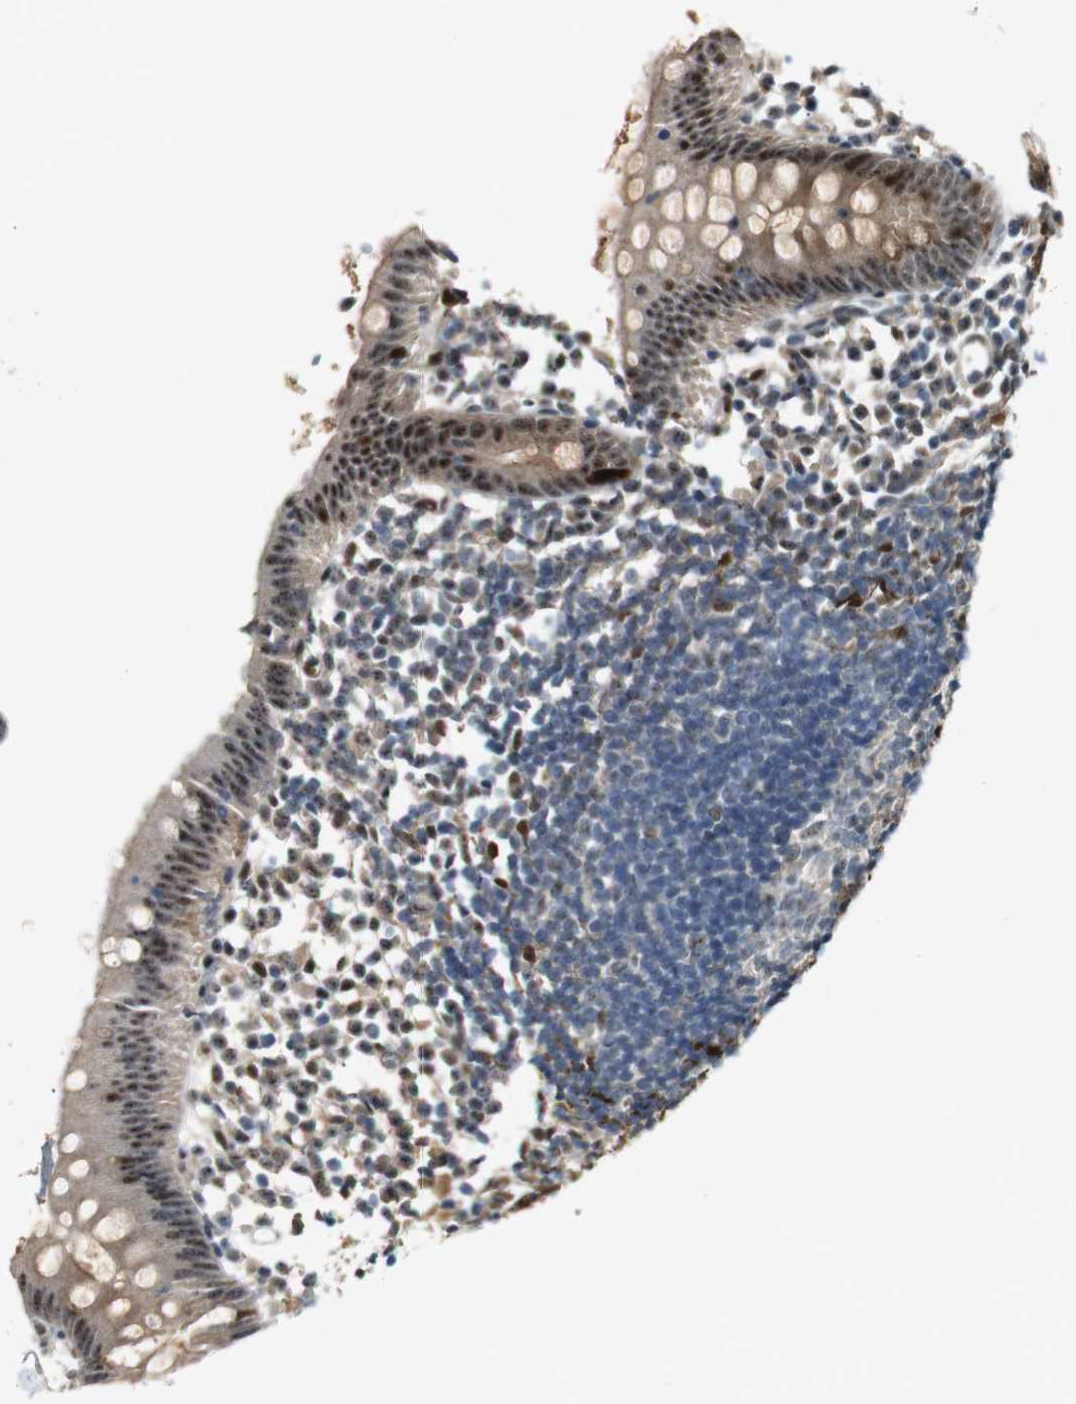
{"staining": {"intensity": "strong", "quantity": "25%-75%", "location": "cytoplasmic/membranous,nuclear"}, "tissue": "appendix", "cell_type": "Glandular cells", "image_type": "normal", "snomed": [{"axis": "morphology", "description": "Normal tissue, NOS"}, {"axis": "topography", "description": "Appendix"}], "caption": "IHC micrograph of normal appendix: appendix stained using immunohistochemistry (IHC) shows high levels of strong protein expression localized specifically in the cytoplasmic/membranous,nuclear of glandular cells, appearing as a cytoplasmic/membranous,nuclear brown color.", "gene": "LXN", "patient": {"sex": "female", "age": 20}}